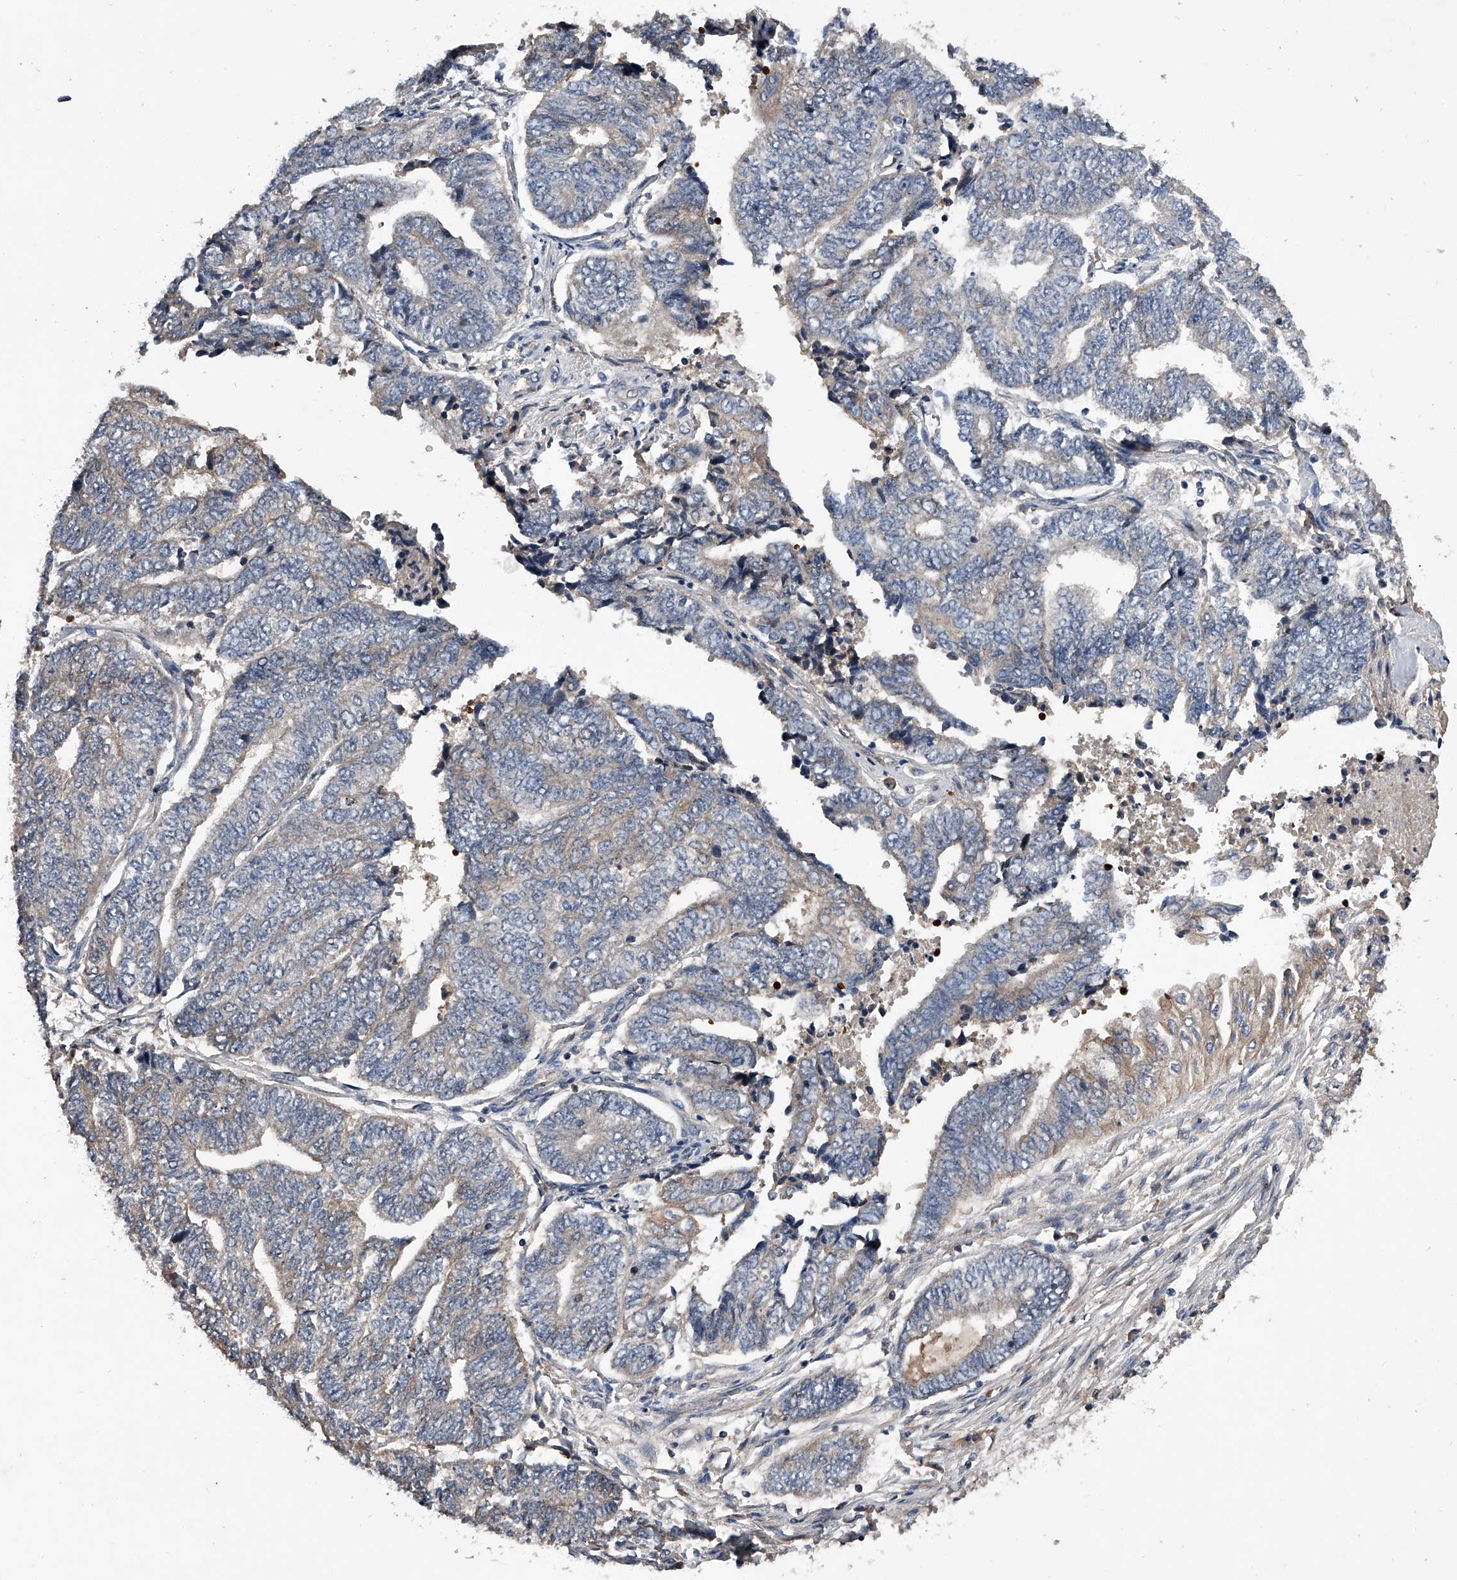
{"staining": {"intensity": "negative", "quantity": "none", "location": "none"}, "tissue": "endometrial cancer", "cell_type": "Tumor cells", "image_type": "cancer", "snomed": [{"axis": "morphology", "description": "Adenocarcinoma, NOS"}, {"axis": "topography", "description": "Uterus"}, {"axis": "topography", "description": "Endometrium"}], "caption": "Immunohistochemistry photomicrograph of neoplastic tissue: human adenocarcinoma (endometrial) stained with DAB (3,3'-diaminobenzidine) exhibits no significant protein expression in tumor cells.", "gene": "ZNF30", "patient": {"sex": "female", "age": 70}}